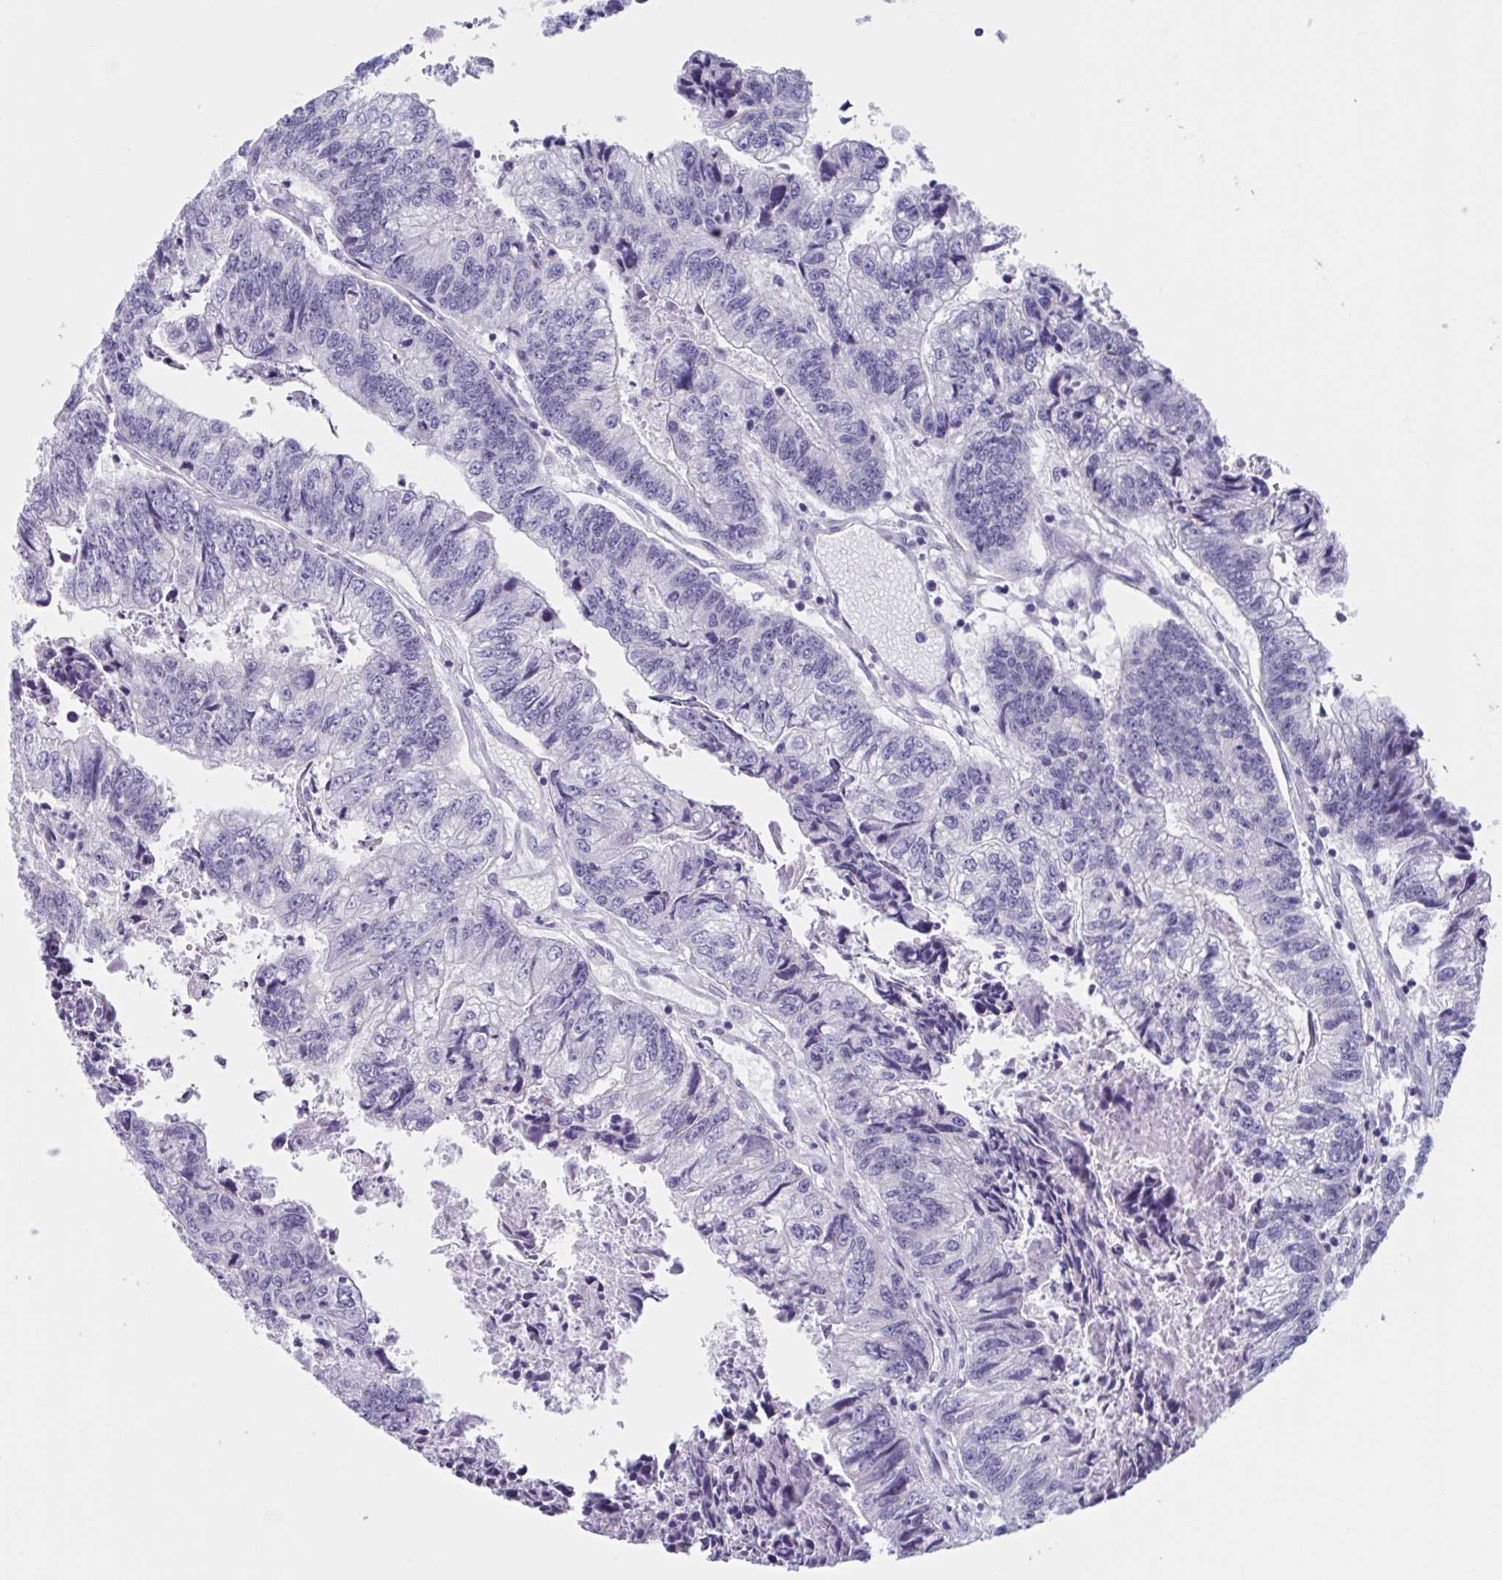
{"staining": {"intensity": "negative", "quantity": "none", "location": "none"}, "tissue": "colorectal cancer", "cell_type": "Tumor cells", "image_type": "cancer", "snomed": [{"axis": "morphology", "description": "Adenocarcinoma, NOS"}, {"axis": "topography", "description": "Colon"}], "caption": "High power microscopy histopathology image of an immunohistochemistry (IHC) micrograph of colorectal adenocarcinoma, revealing no significant expression in tumor cells.", "gene": "HSD11B2", "patient": {"sex": "male", "age": 86}}